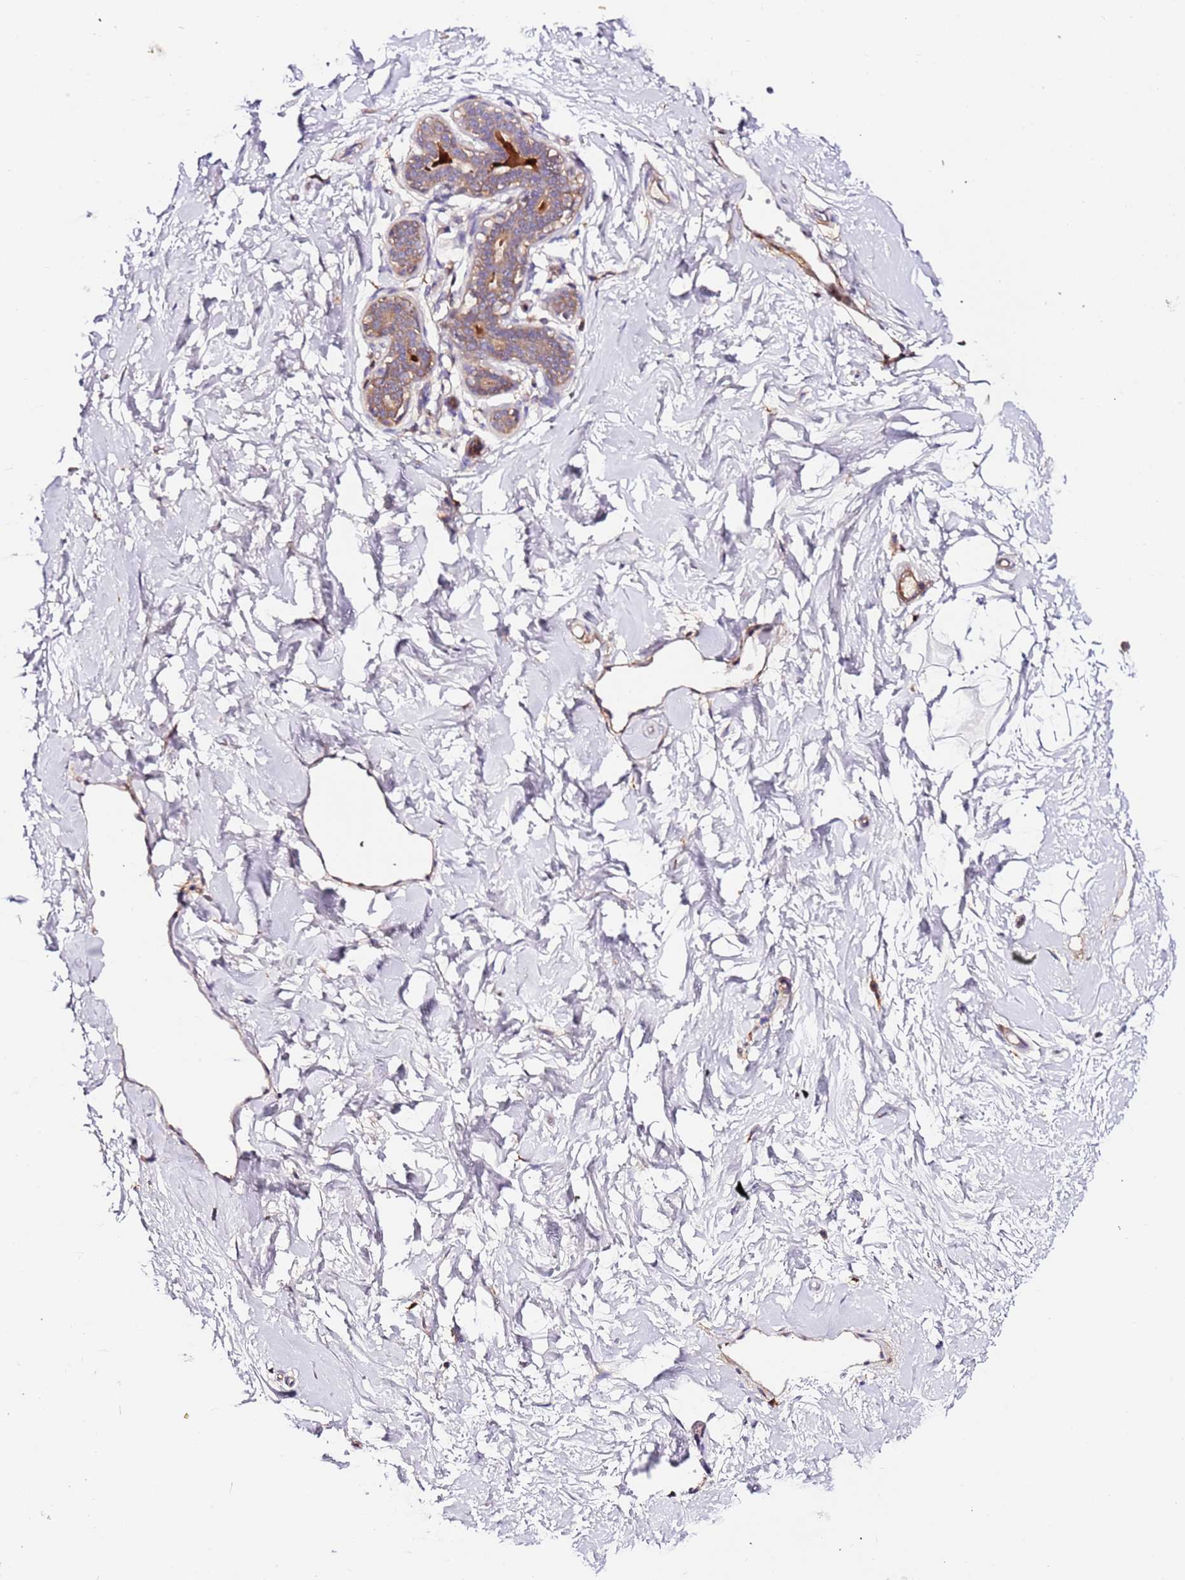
{"staining": {"intensity": "negative", "quantity": "none", "location": "none"}, "tissue": "breast", "cell_type": "Adipocytes", "image_type": "normal", "snomed": [{"axis": "morphology", "description": "Normal tissue, NOS"}, {"axis": "morphology", "description": "Adenoma, NOS"}, {"axis": "topography", "description": "Breast"}], "caption": "Human breast stained for a protein using immunohistochemistry shows no positivity in adipocytes.", "gene": "FLVCR1", "patient": {"sex": "female", "age": 23}}